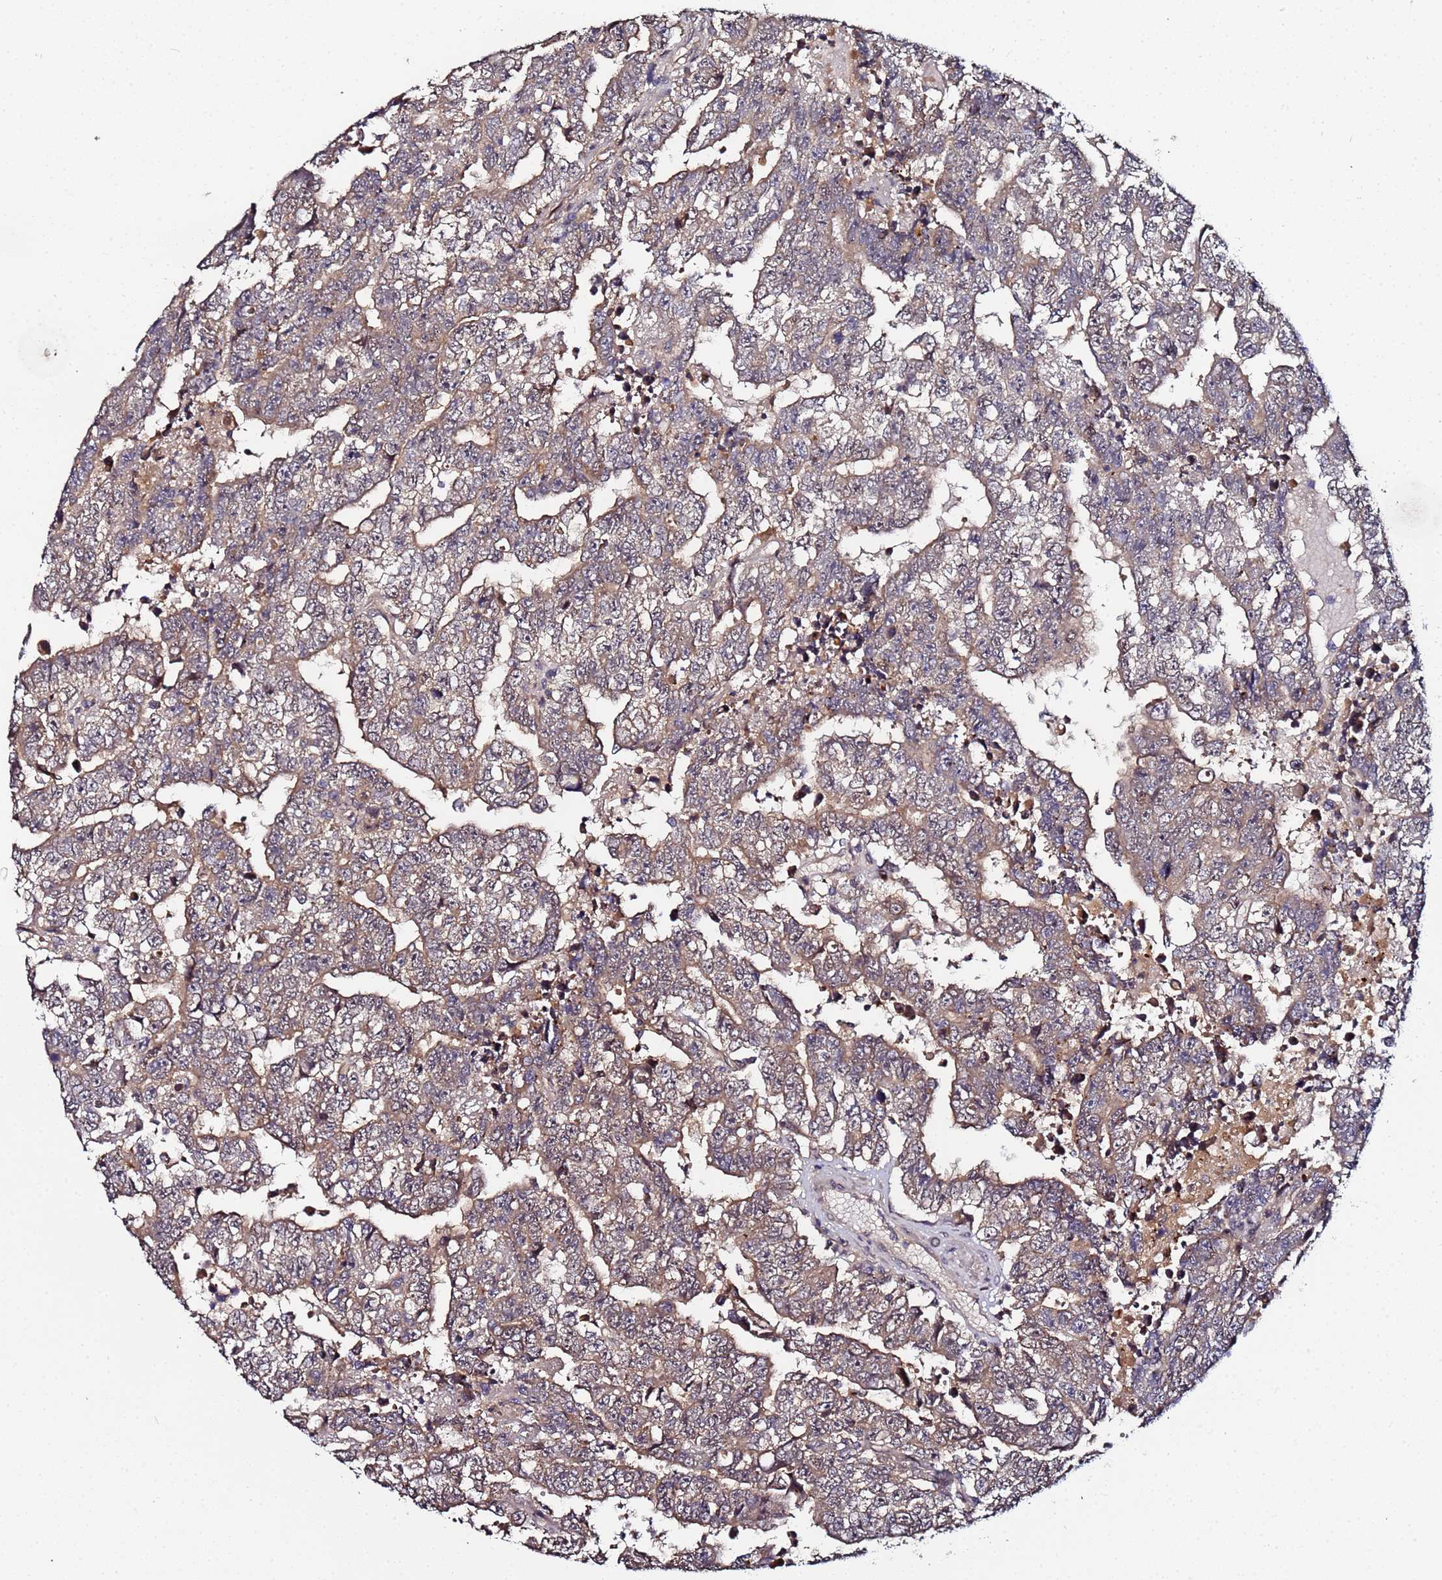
{"staining": {"intensity": "moderate", "quantity": "25%-75%", "location": "cytoplasmic/membranous"}, "tissue": "testis cancer", "cell_type": "Tumor cells", "image_type": "cancer", "snomed": [{"axis": "morphology", "description": "Carcinoma, Embryonal, NOS"}, {"axis": "topography", "description": "Testis"}], "caption": "Human embryonal carcinoma (testis) stained with a protein marker reveals moderate staining in tumor cells.", "gene": "OSER1", "patient": {"sex": "male", "age": 25}}